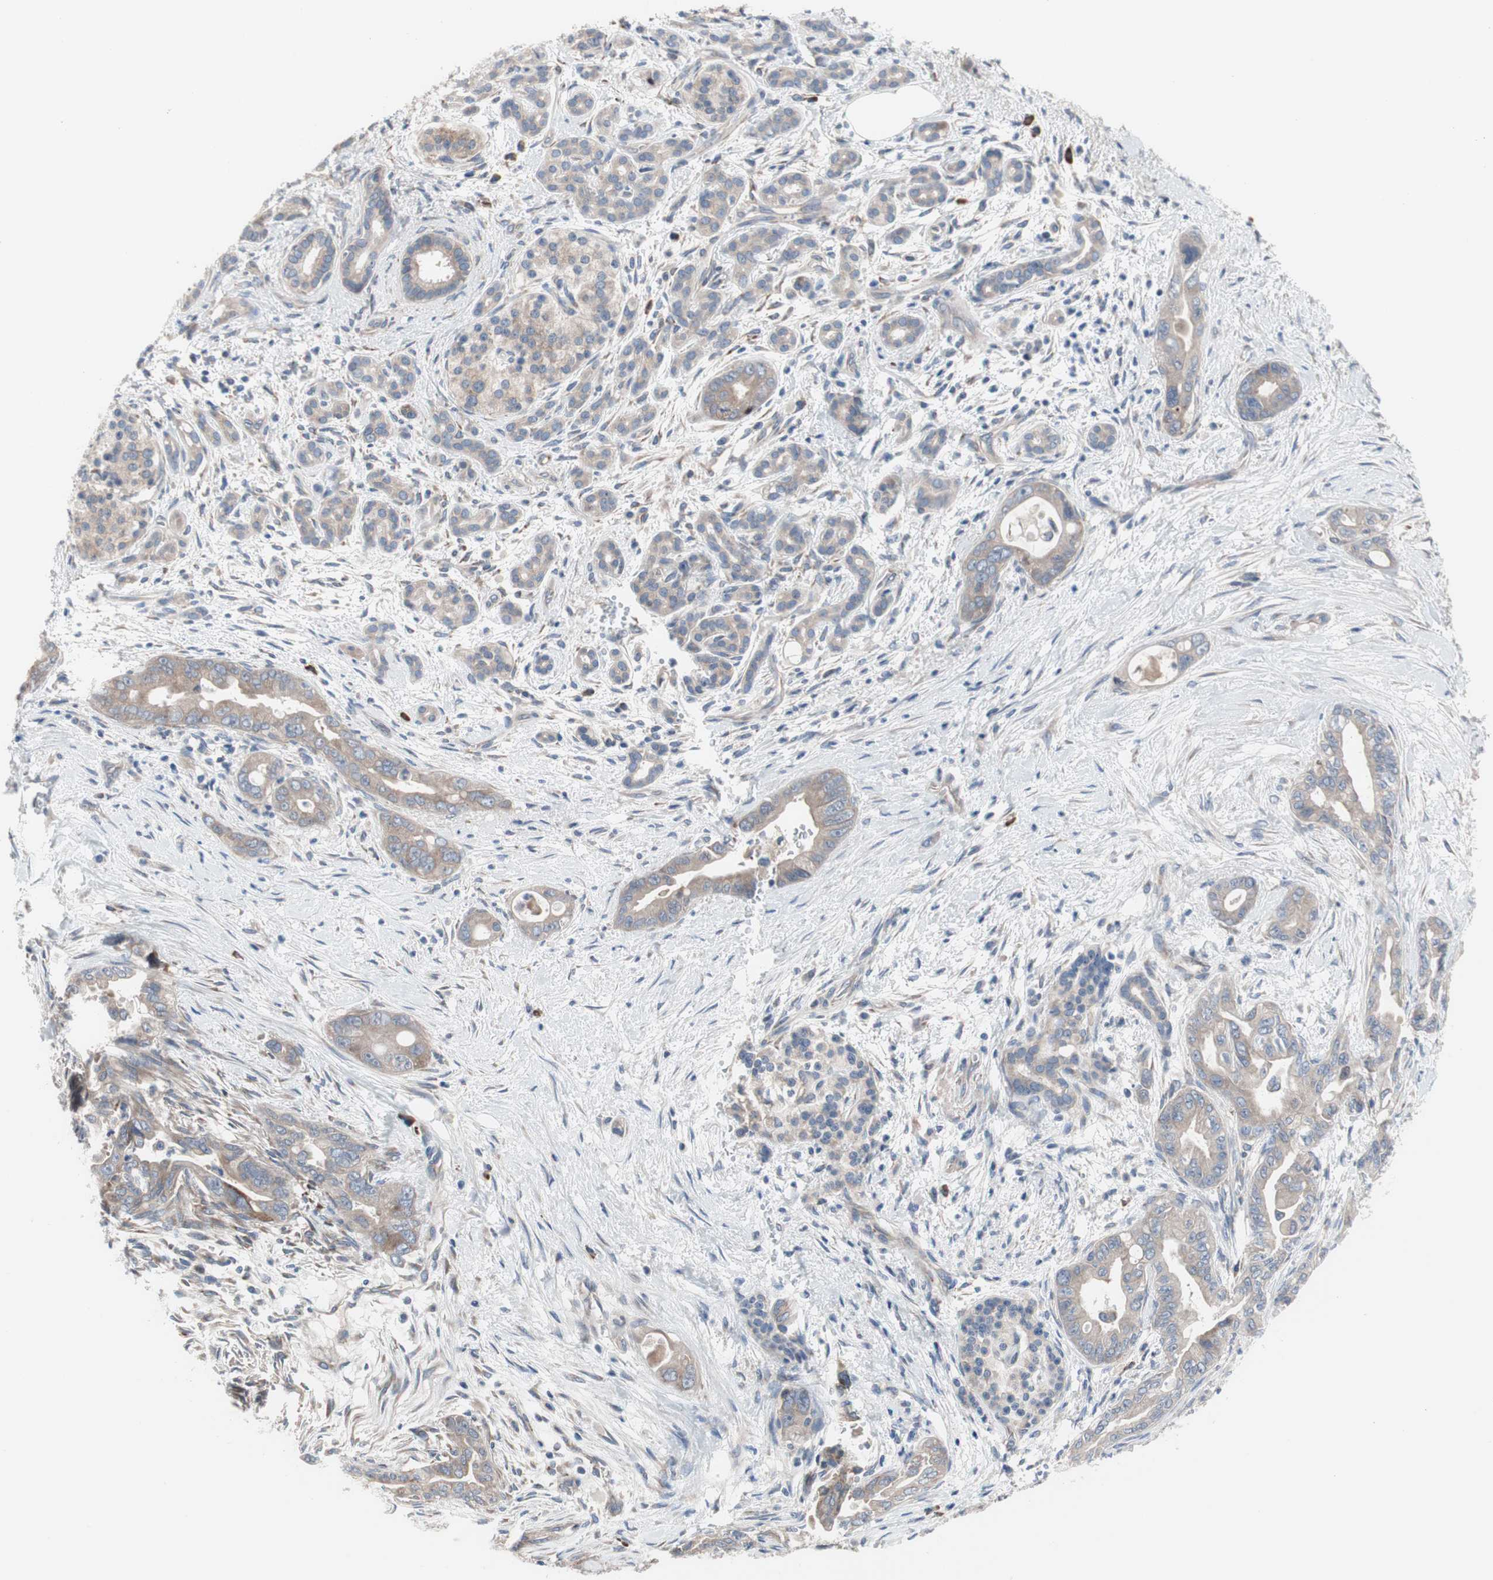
{"staining": {"intensity": "weak", "quantity": ">75%", "location": "cytoplasmic/membranous"}, "tissue": "pancreatic cancer", "cell_type": "Tumor cells", "image_type": "cancer", "snomed": [{"axis": "morphology", "description": "Adenocarcinoma, NOS"}, {"axis": "topography", "description": "Pancreas"}], "caption": "A low amount of weak cytoplasmic/membranous staining is identified in about >75% of tumor cells in pancreatic cancer tissue. (DAB IHC with brightfield microscopy, high magnification).", "gene": "KANSL1", "patient": {"sex": "male", "age": 70}}